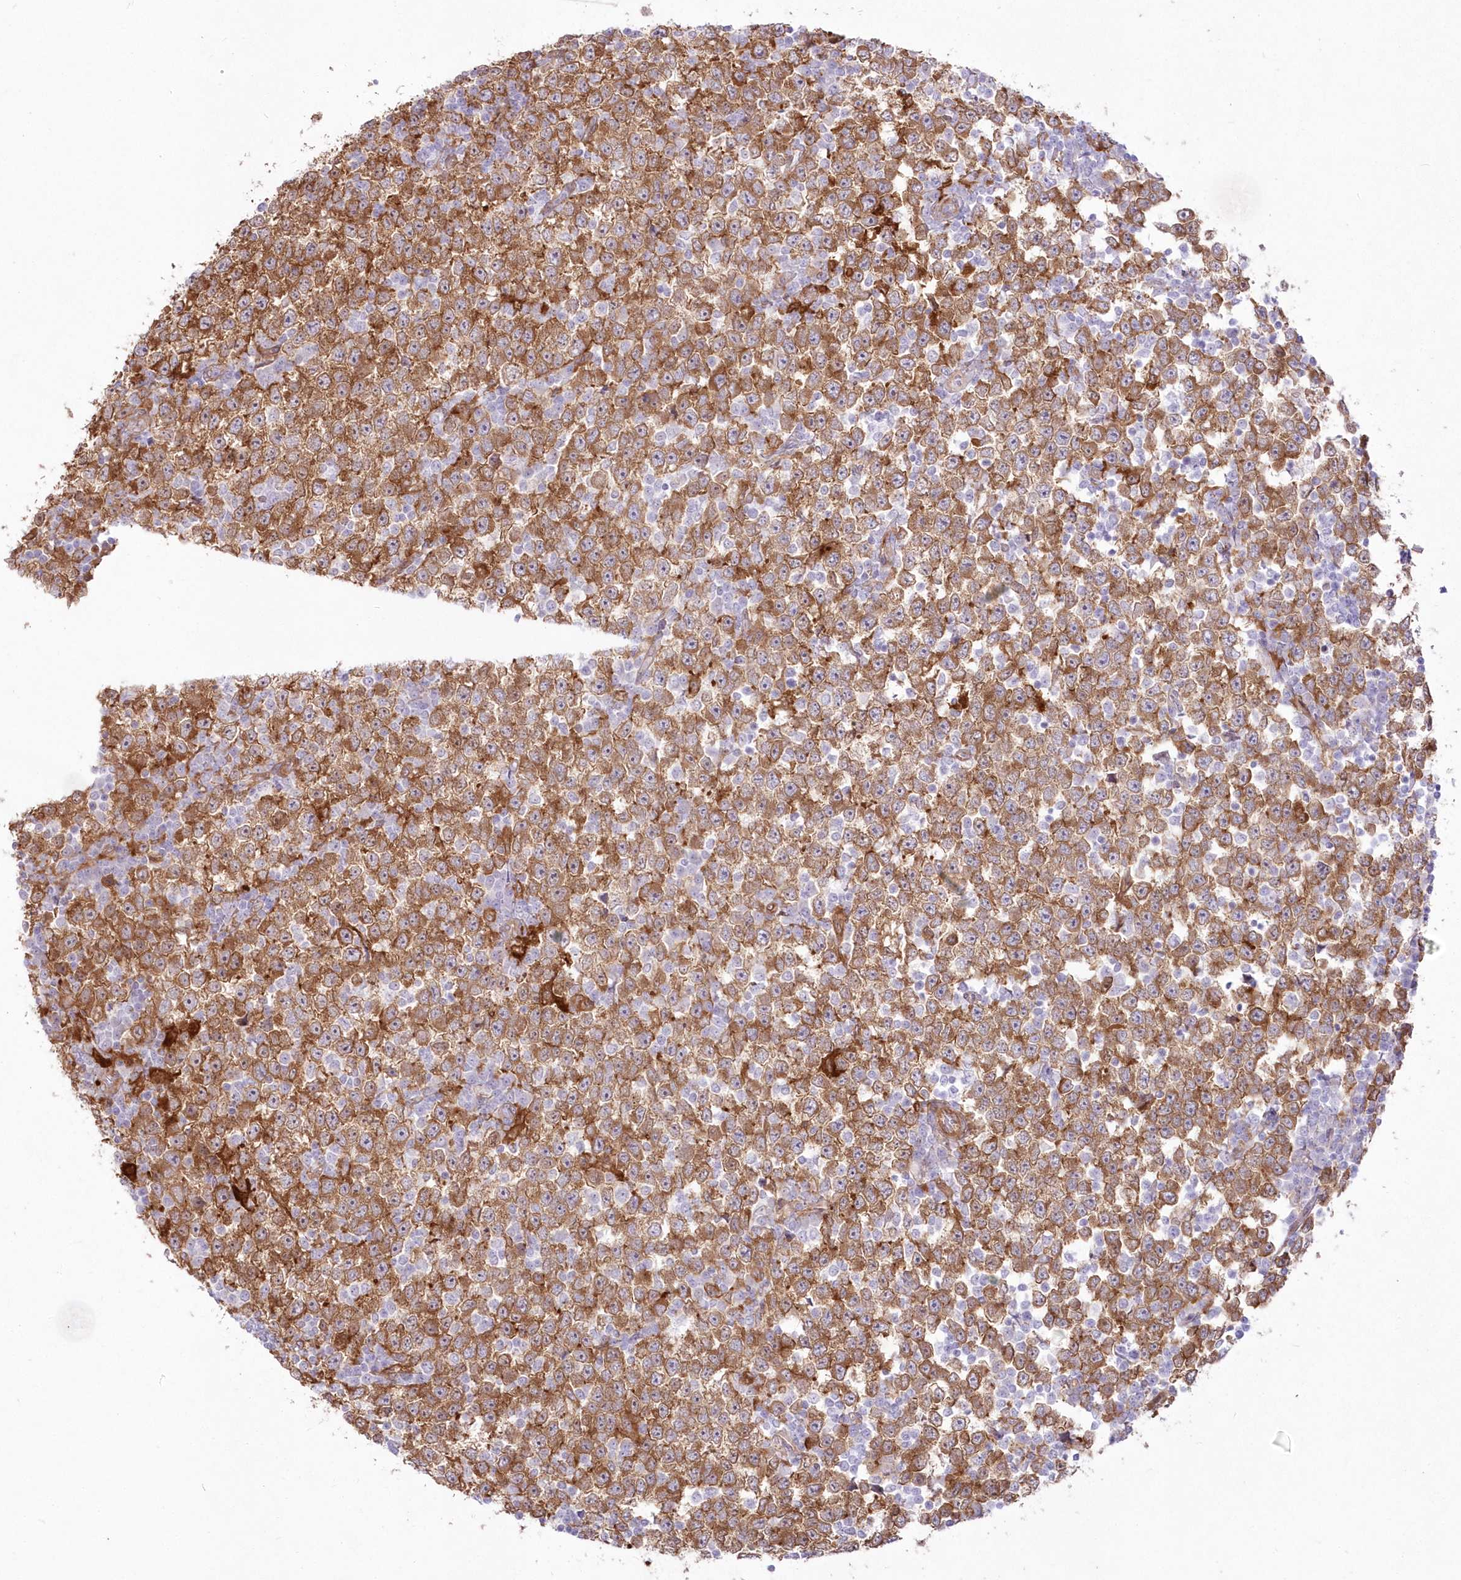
{"staining": {"intensity": "moderate", "quantity": ">75%", "location": "cytoplasmic/membranous"}, "tissue": "testis cancer", "cell_type": "Tumor cells", "image_type": "cancer", "snomed": [{"axis": "morphology", "description": "Seminoma, NOS"}, {"axis": "topography", "description": "Testis"}], "caption": "Immunohistochemical staining of human testis cancer reveals moderate cytoplasmic/membranous protein positivity in about >75% of tumor cells. The staining is performed using DAB (3,3'-diaminobenzidine) brown chromogen to label protein expression. The nuclei are counter-stained blue using hematoxylin.", "gene": "SH3PXD2B", "patient": {"sex": "male", "age": 65}}